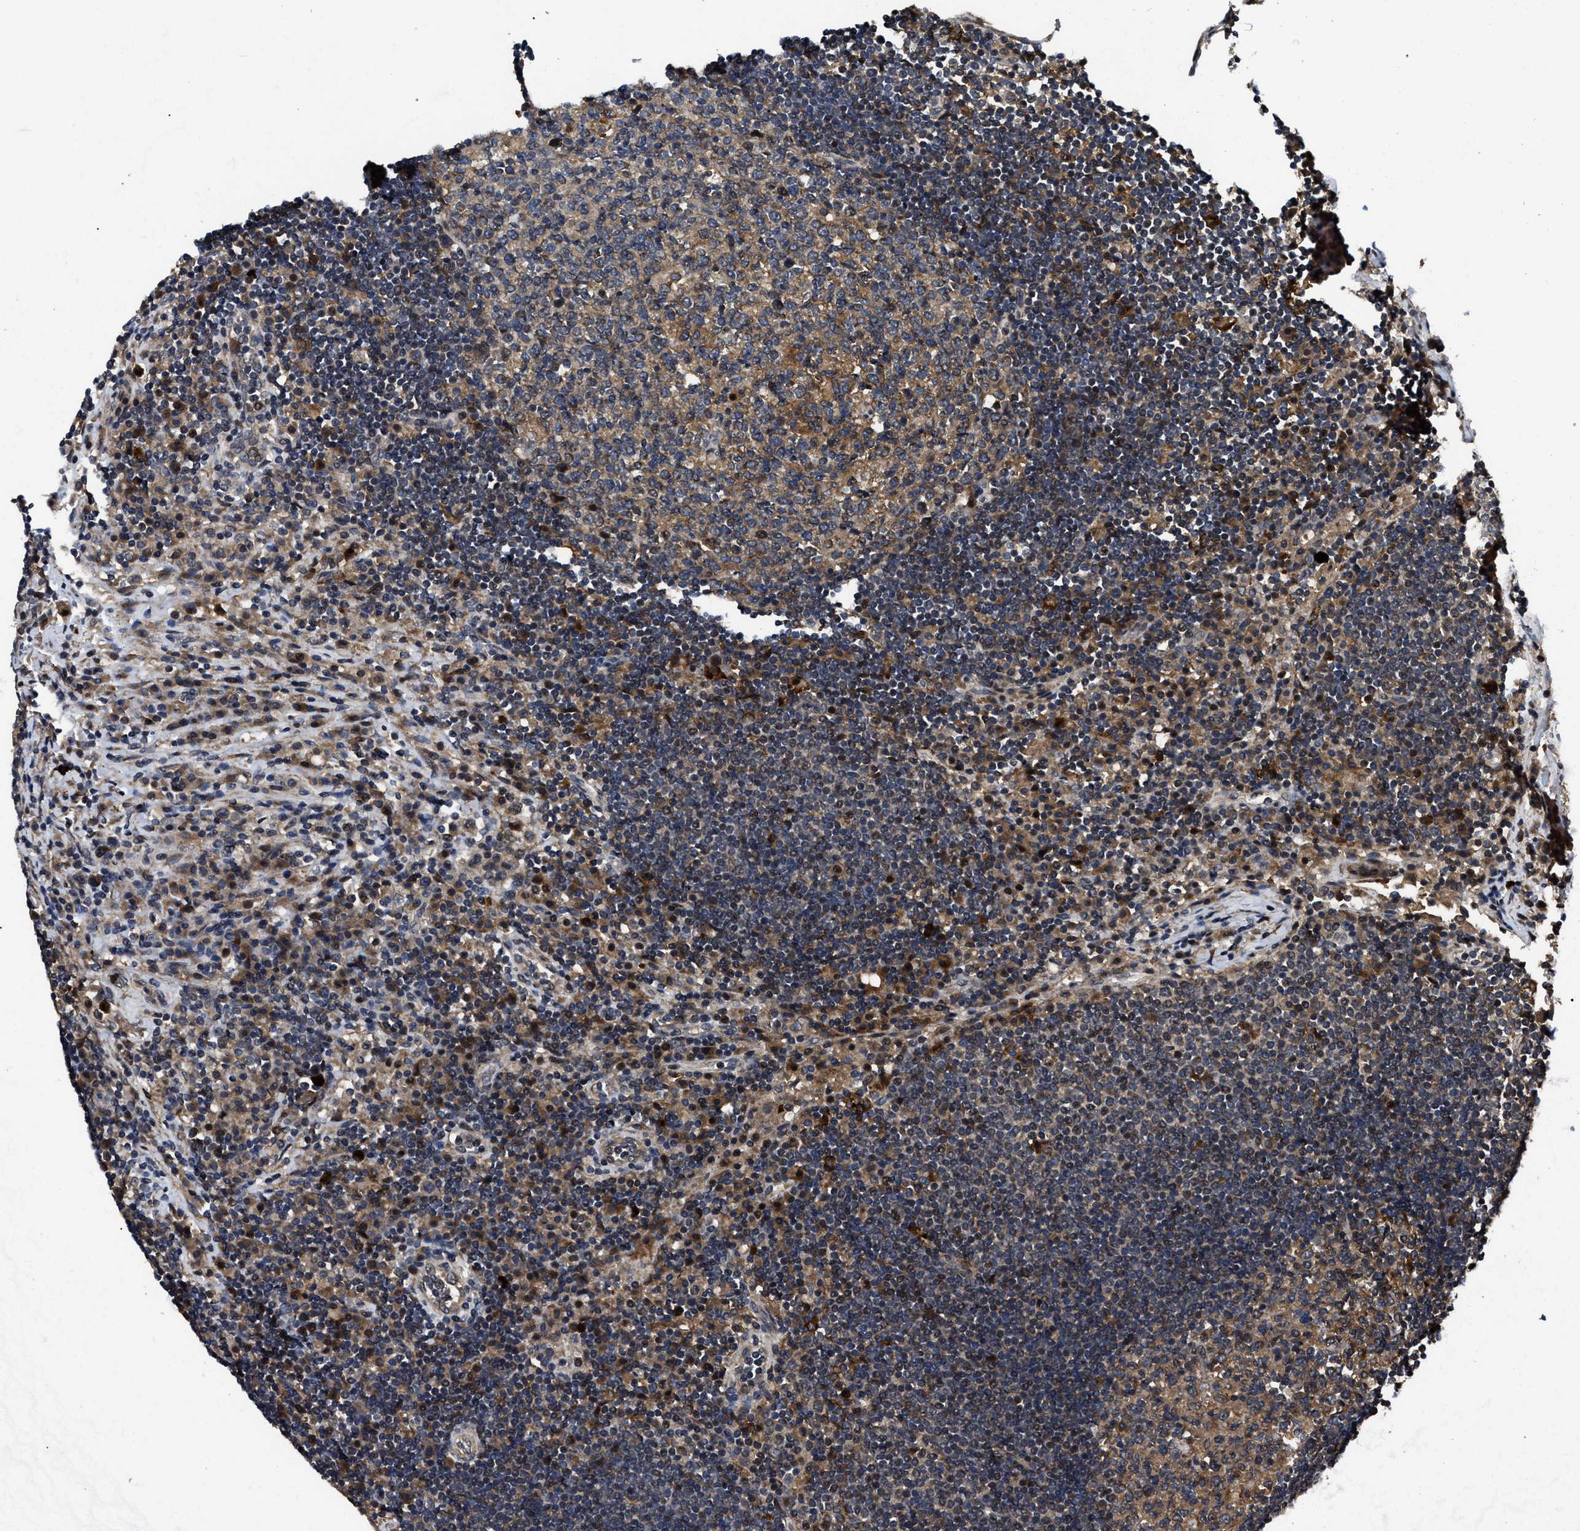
{"staining": {"intensity": "moderate", "quantity": ">75%", "location": "cytoplasmic/membranous"}, "tissue": "lymph node", "cell_type": "Germinal center cells", "image_type": "normal", "snomed": [{"axis": "morphology", "description": "Normal tissue, NOS"}, {"axis": "topography", "description": "Lymph node"}], "caption": "Lymph node was stained to show a protein in brown. There is medium levels of moderate cytoplasmic/membranous expression in approximately >75% of germinal center cells. The protein of interest is stained brown, and the nuclei are stained in blue (DAB (3,3'-diaminobenzidine) IHC with brightfield microscopy, high magnification).", "gene": "PPWD1", "patient": {"sex": "female", "age": 53}}